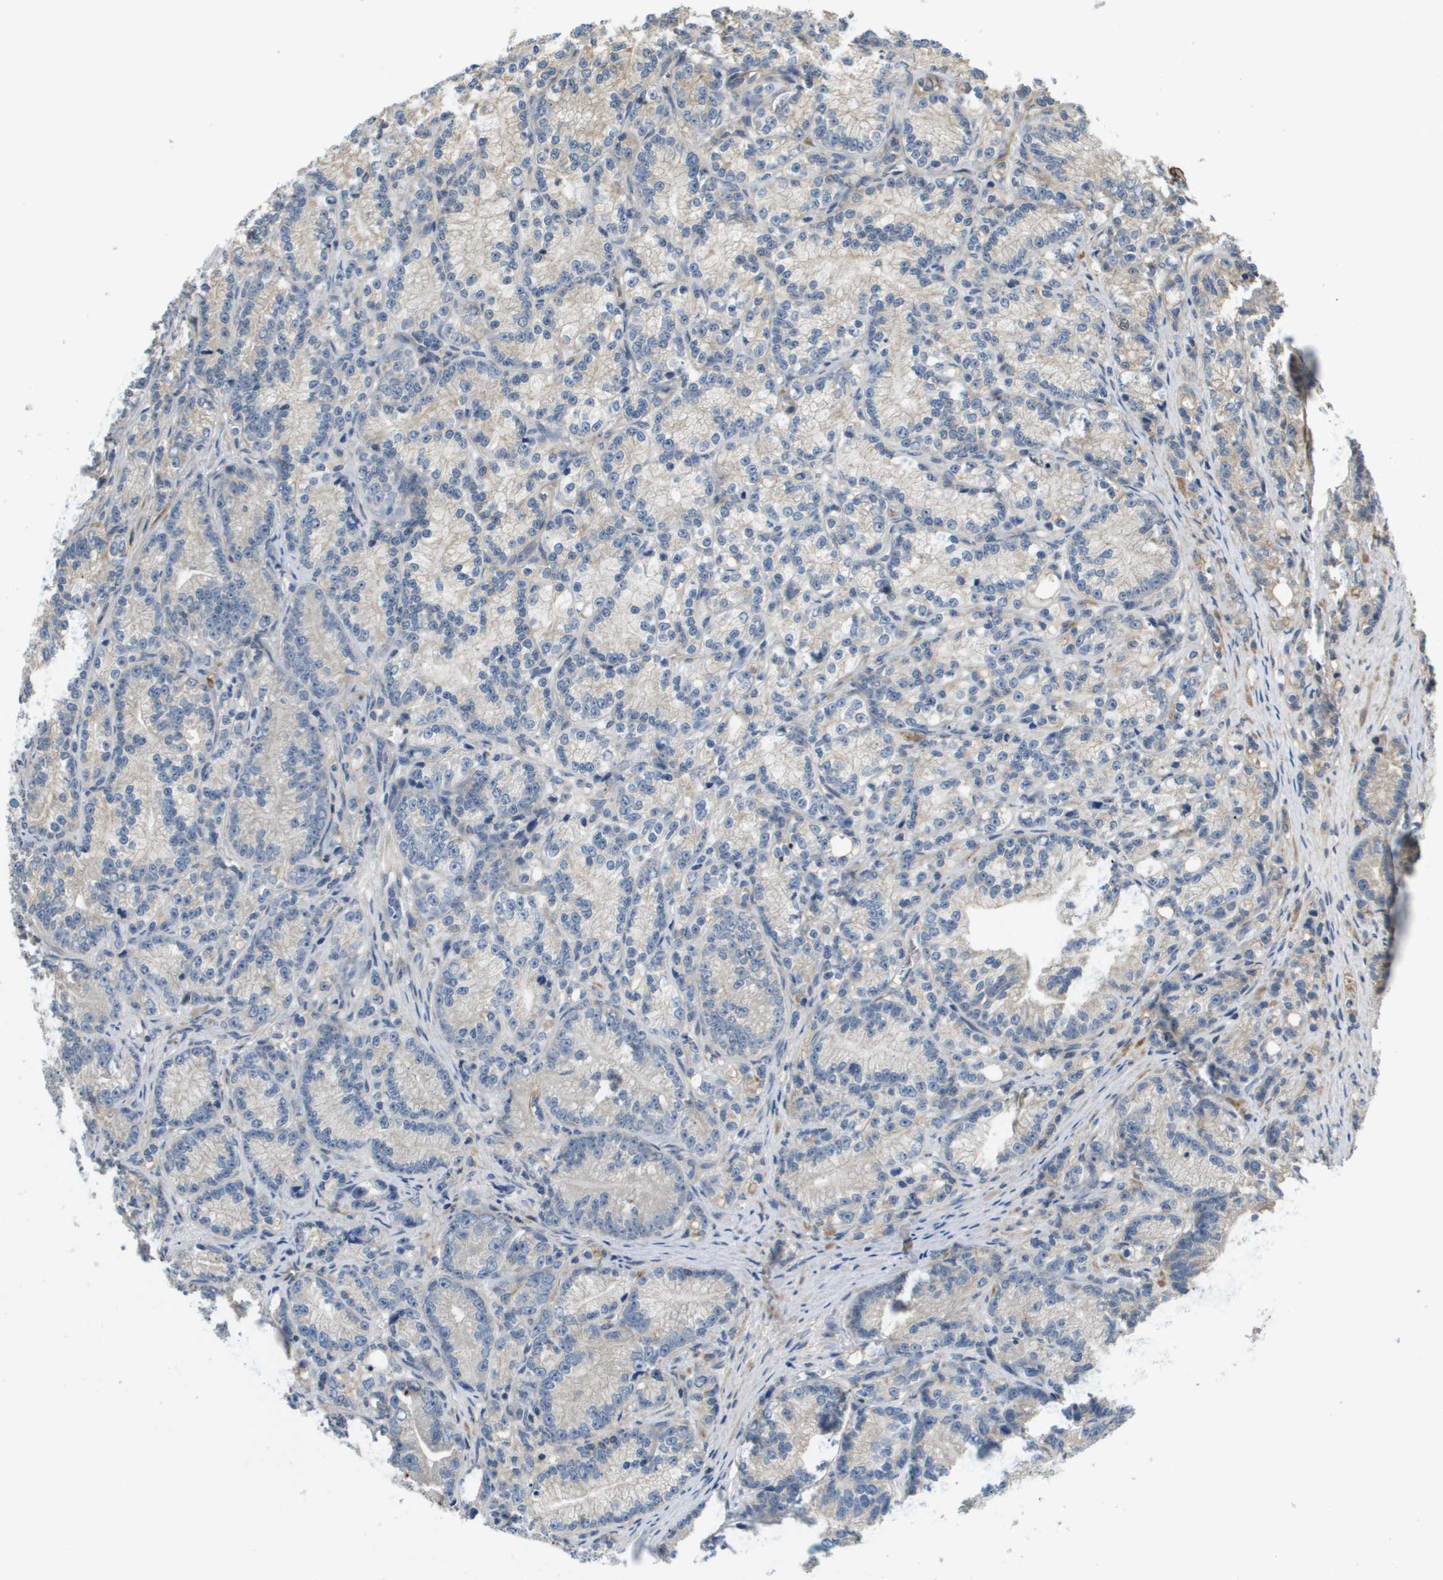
{"staining": {"intensity": "negative", "quantity": "none", "location": "none"}, "tissue": "prostate cancer", "cell_type": "Tumor cells", "image_type": "cancer", "snomed": [{"axis": "morphology", "description": "Adenocarcinoma, Low grade"}, {"axis": "topography", "description": "Prostate"}], "caption": "DAB immunohistochemical staining of human low-grade adenocarcinoma (prostate) reveals no significant staining in tumor cells.", "gene": "KRT23", "patient": {"sex": "male", "age": 89}}